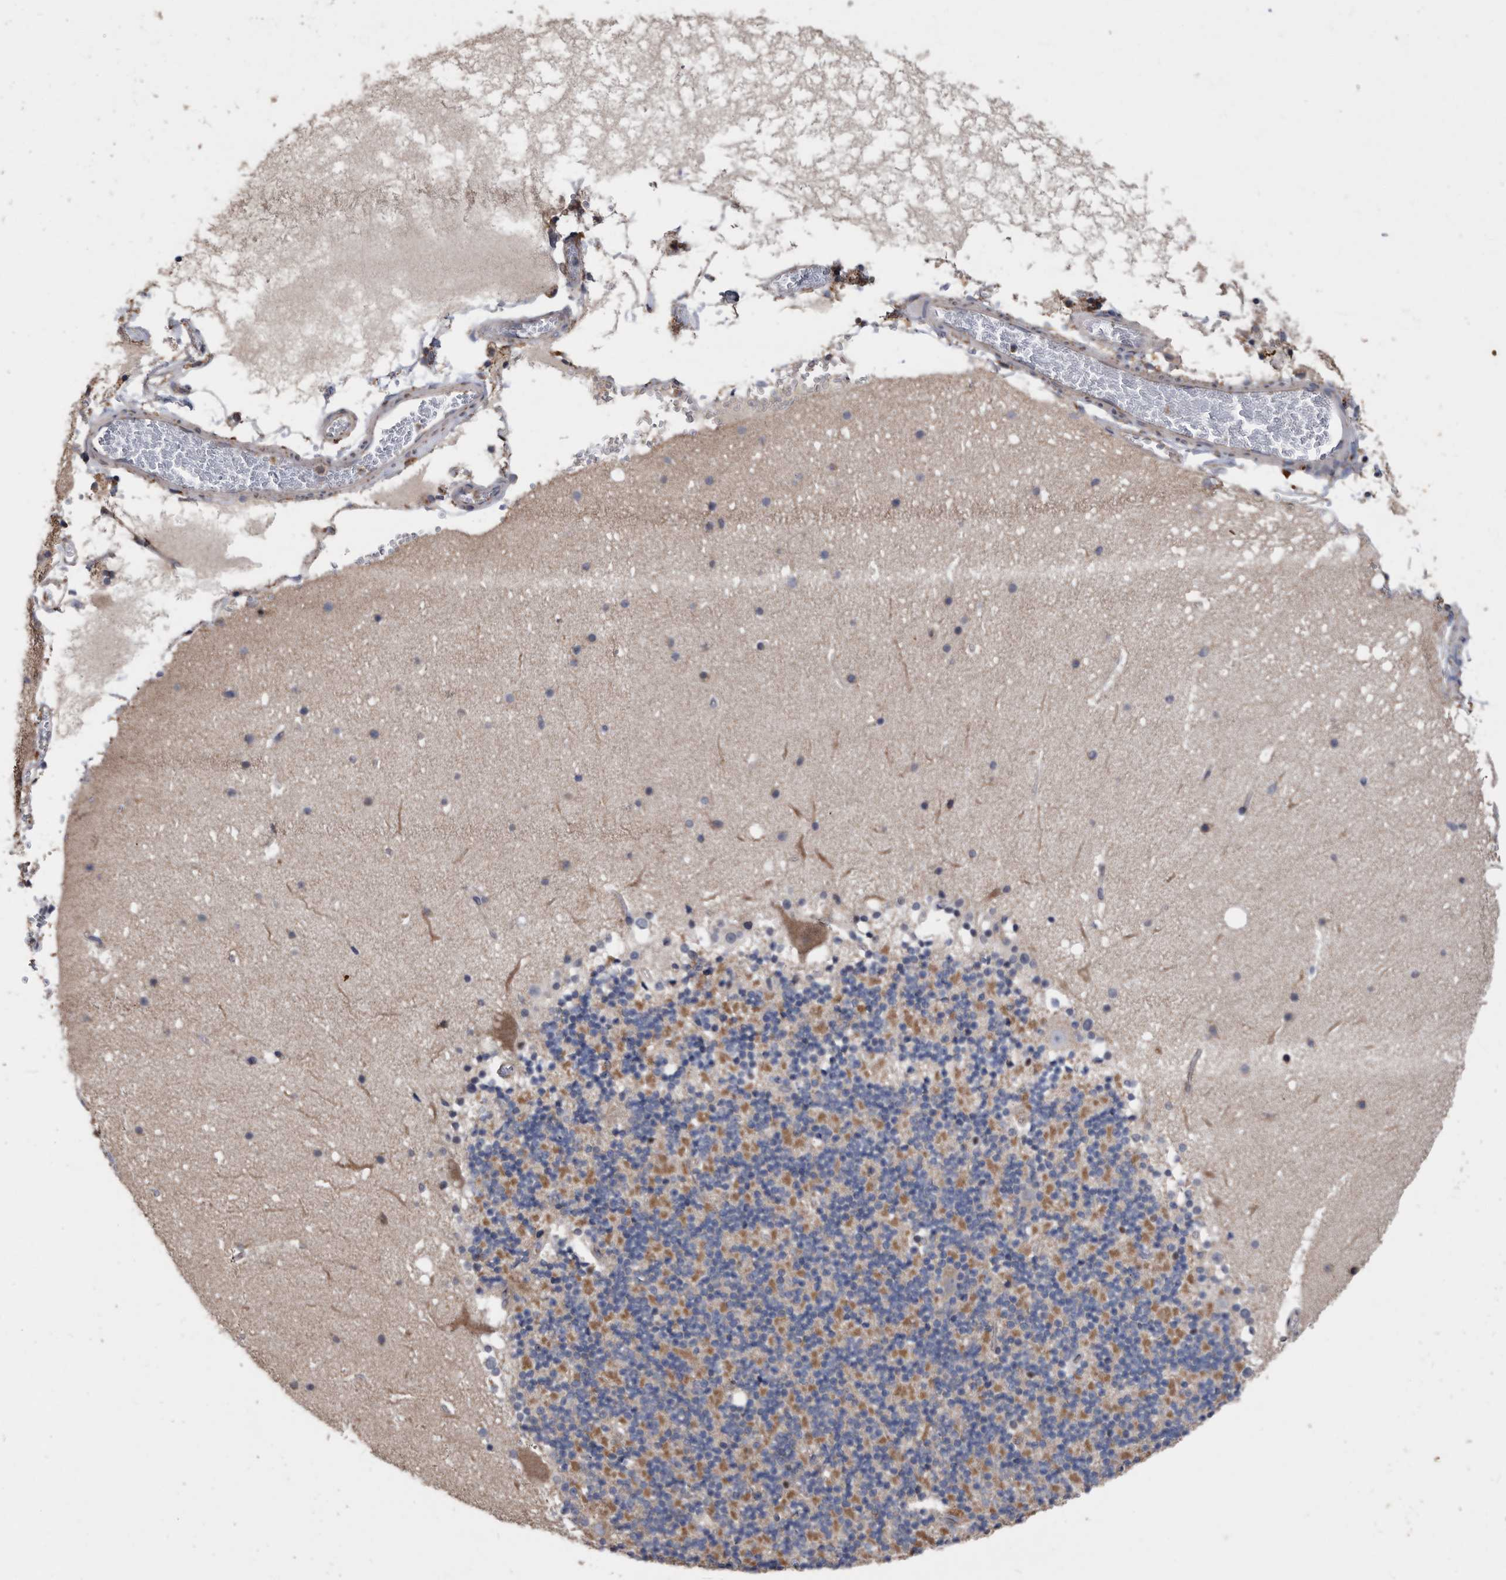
{"staining": {"intensity": "moderate", "quantity": ">75%", "location": "cytoplasmic/membranous"}, "tissue": "cerebellum", "cell_type": "Cells in granular layer", "image_type": "normal", "snomed": [{"axis": "morphology", "description": "Normal tissue, NOS"}, {"axis": "topography", "description": "Cerebellum"}], "caption": "Cells in granular layer demonstrate medium levels of moderate cytoplasmic/membranous positivity in approximately >75% of cells in normal cerebellum. (Stains: DAB in brown, nuclei in blue, Microscopy: brightfield microscopy at high magnification).", "gene": "NRBP1", "patient": {"sex": "male", "age": 57}}